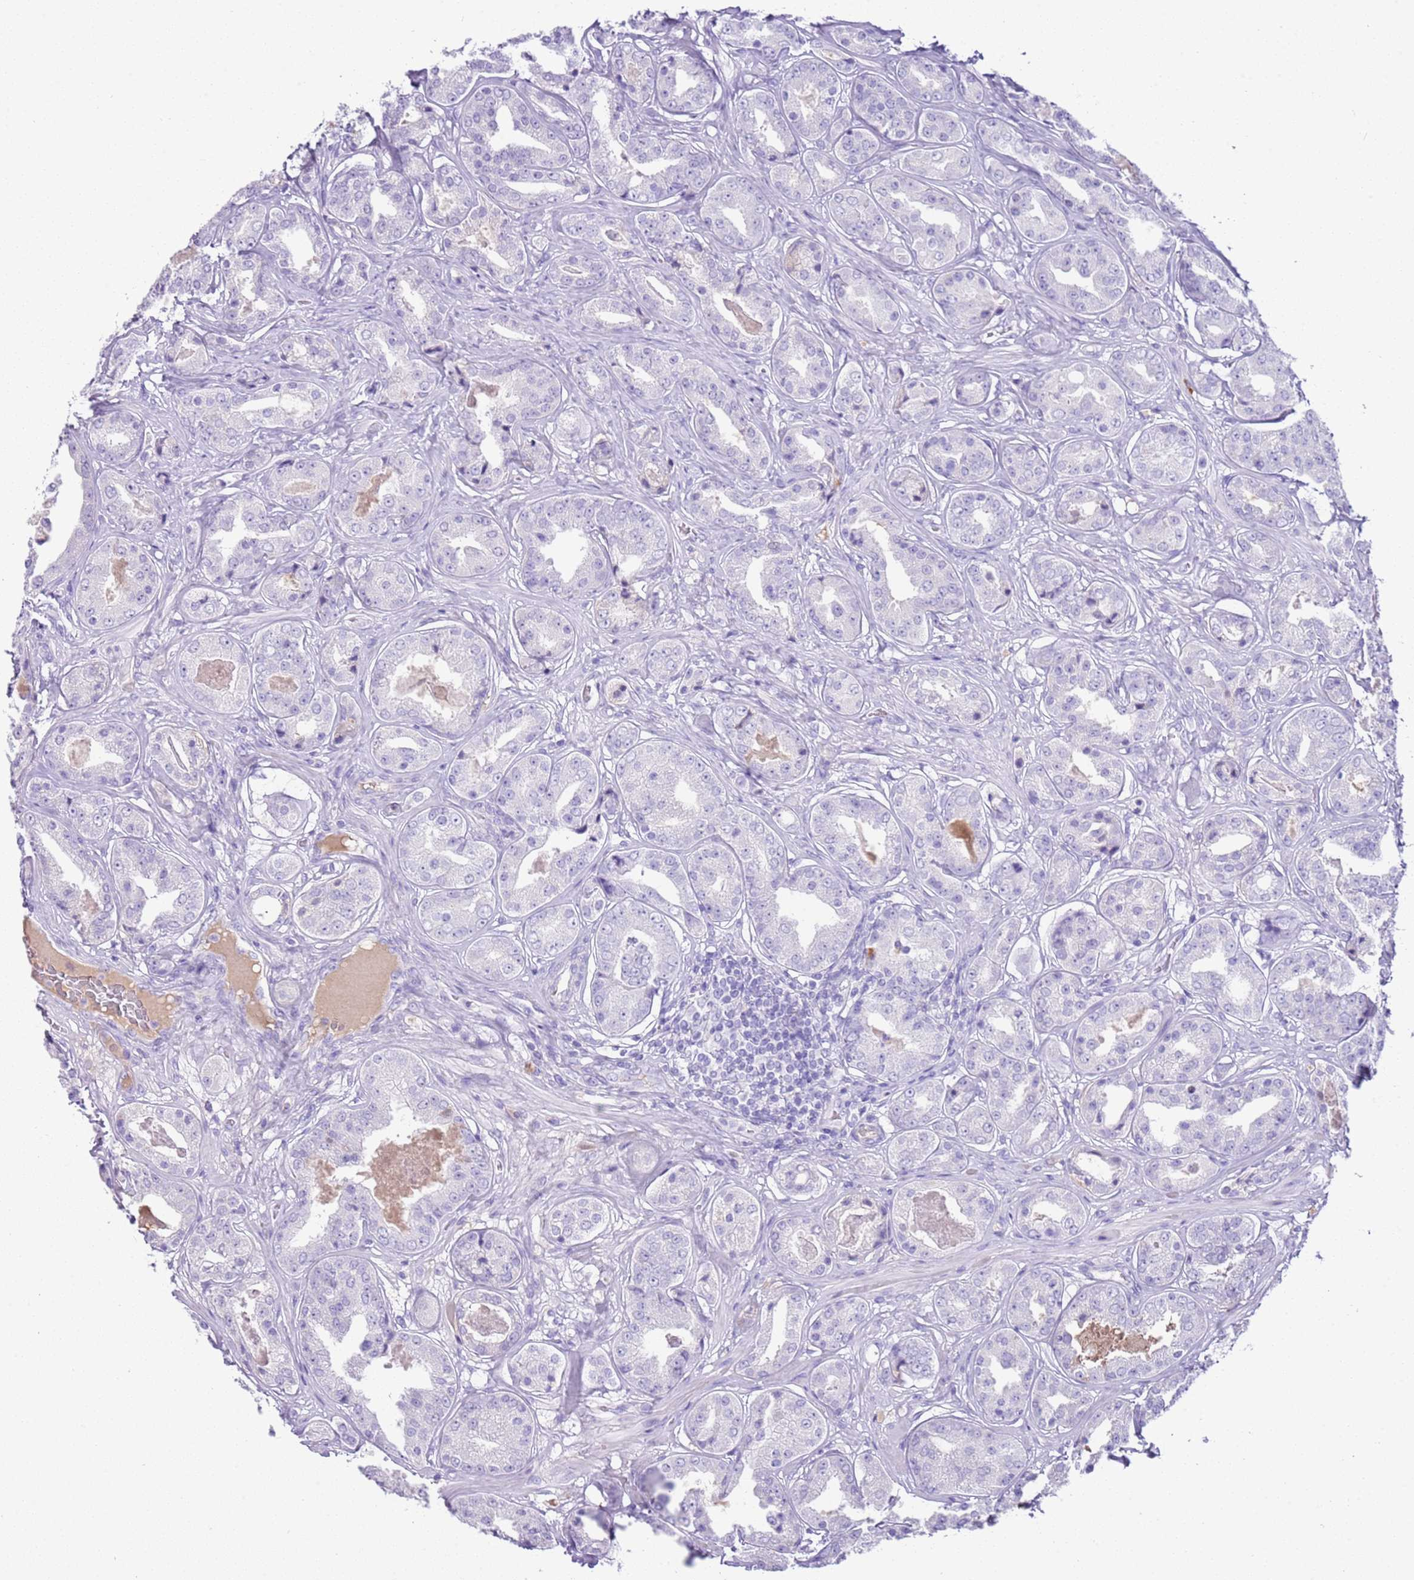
{"staining": {"intensity": "negative", "quantity": "none", "location": "none"}, "tissue": "prostate cancer", "cell_type": "Tumor cells", "image_type": "cancer", "snomed": [{"axis": "morphology", "description": "Adenocarcinoma, High grade"}, {"axis": "topography", "description": "Prostate"}], "caption": "Immunohistochemistry (IHC) of prostate cancer displays no positivity in tumor cells.", "gene": "IGKV3D-11", "patient": {"sex": "male", "age": 63}}